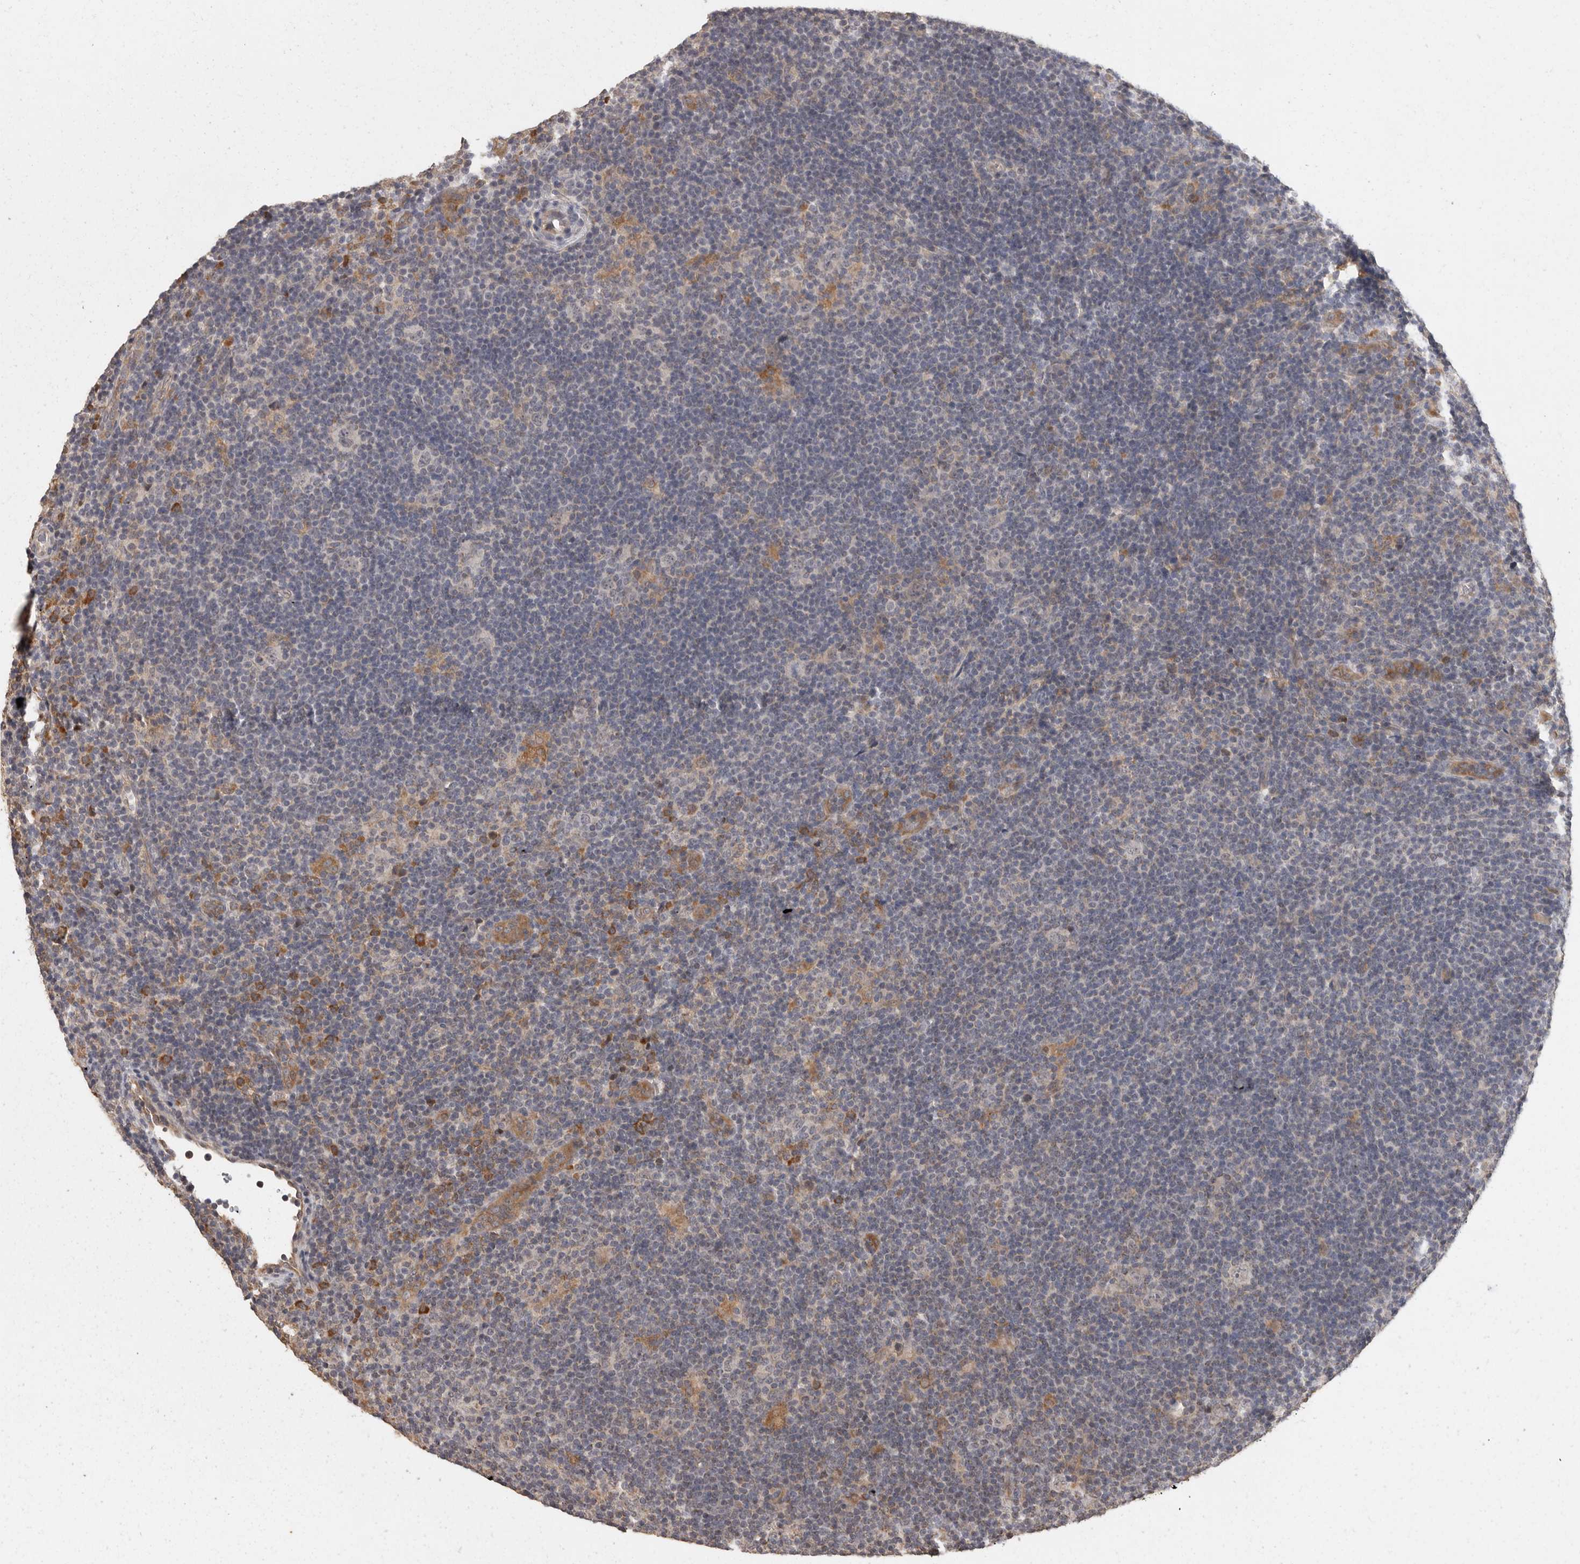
{"staining": {"intensity": "negative", "quantity": "none", "location": "none"}, "tissue": "lymphoma", "cell_type": "Tumor cells", "image_type": "cancer", "snomed": [{"axis": "morphology", "description": "Hodgkin's disease, NOS"}, {"axis": "topography", "description": "Lymph node"}], "caption": "Immunohistochemistry (IHC) of Hodgkin's disease demonstrates no staining in tumor cells.", "gene": "BAIAP2", "patient": {"sex": "female", "age": 57}}